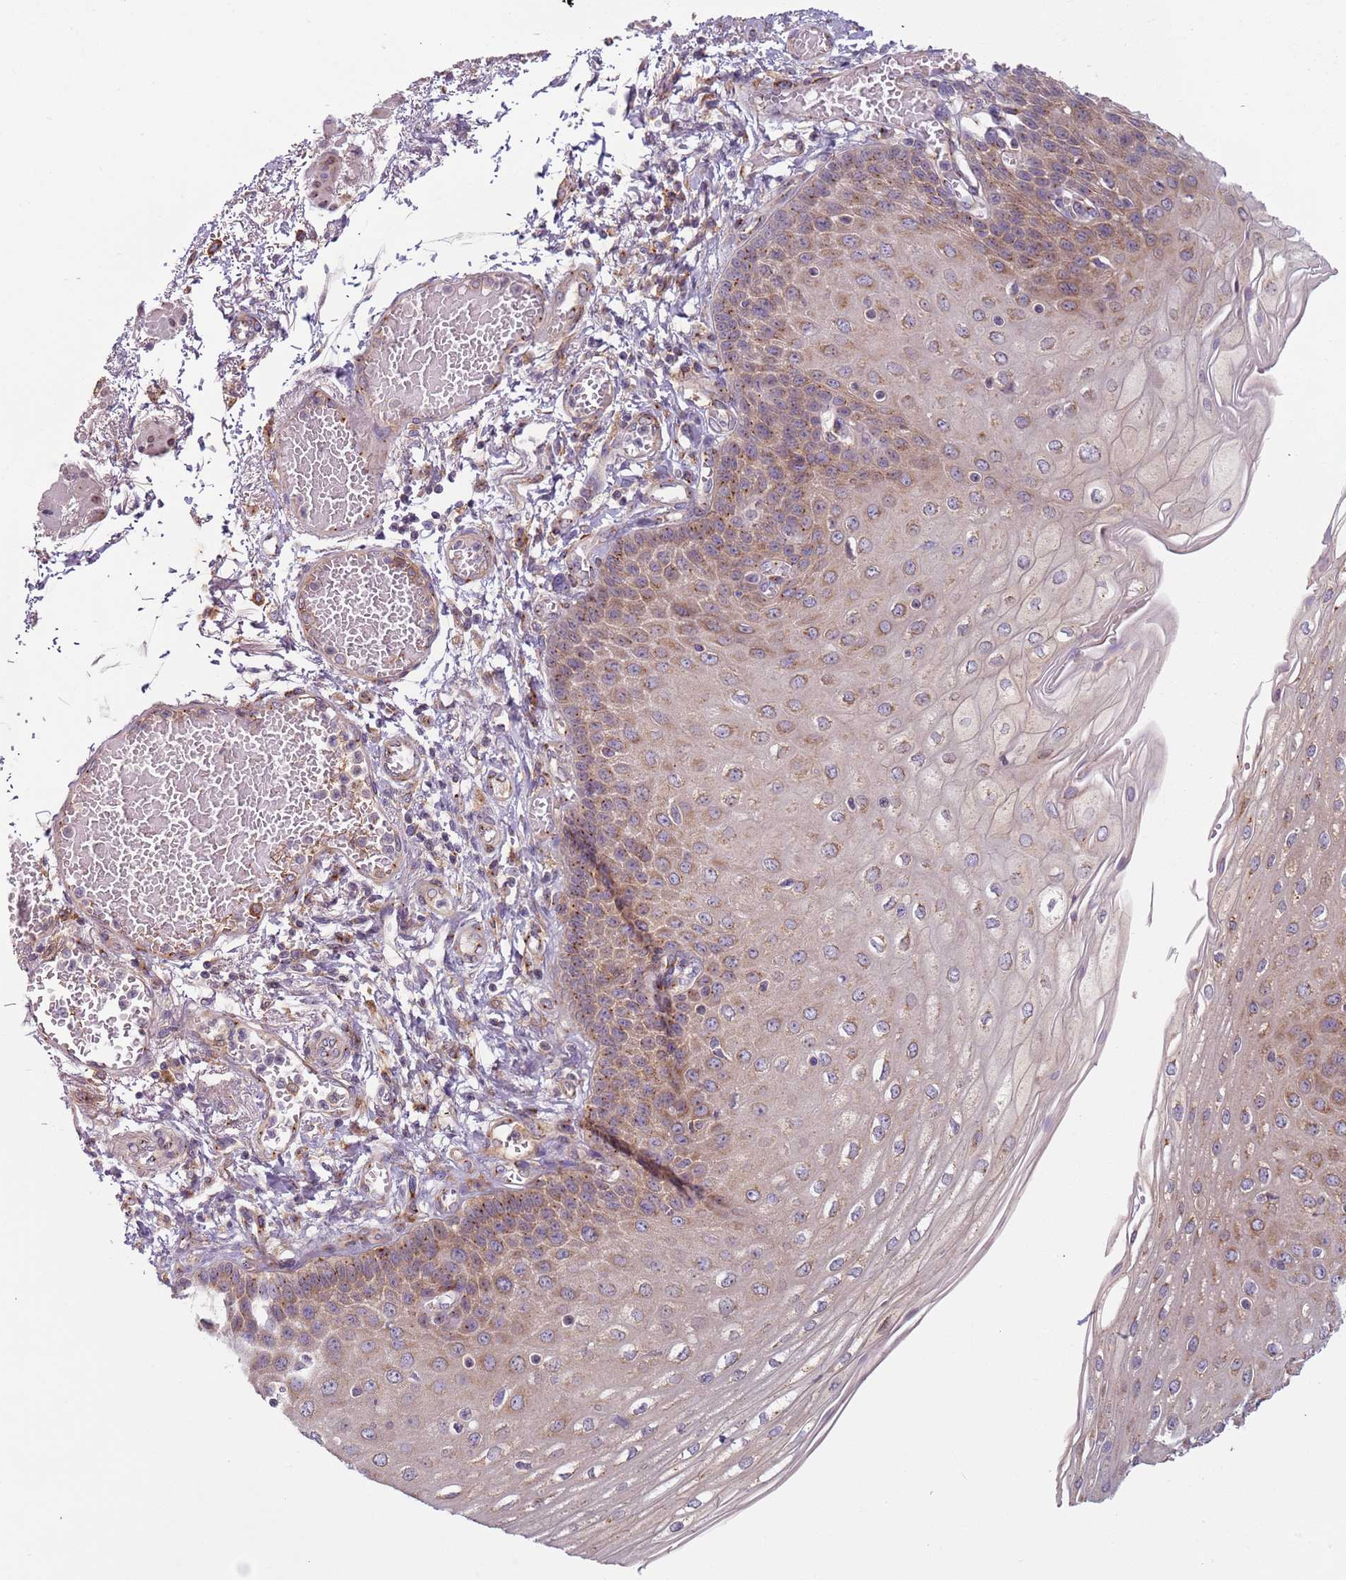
{"staining": {"intensity": "moderate", "quantity": "25%-75%", "location": "cytoplasmic/membranous"}, "tissue": "esophagus", "cell_type": "Squamous epithelial cells", "image_type": "normal", "snomed": [{"axis": "morphology", "description": "Normal tissue, NOS"}, {"axis": "topography", "description": "Esophagus"}], "caption": "Immunohistochemical staining of unremarkable esophagus demonstrates medium levels of moderate cytoplasmic/membranous expression in about 25%-75% of squamous epithelial cells.", "gene": "AKTIP", "patient": {"sex": "male", "age": 81}}